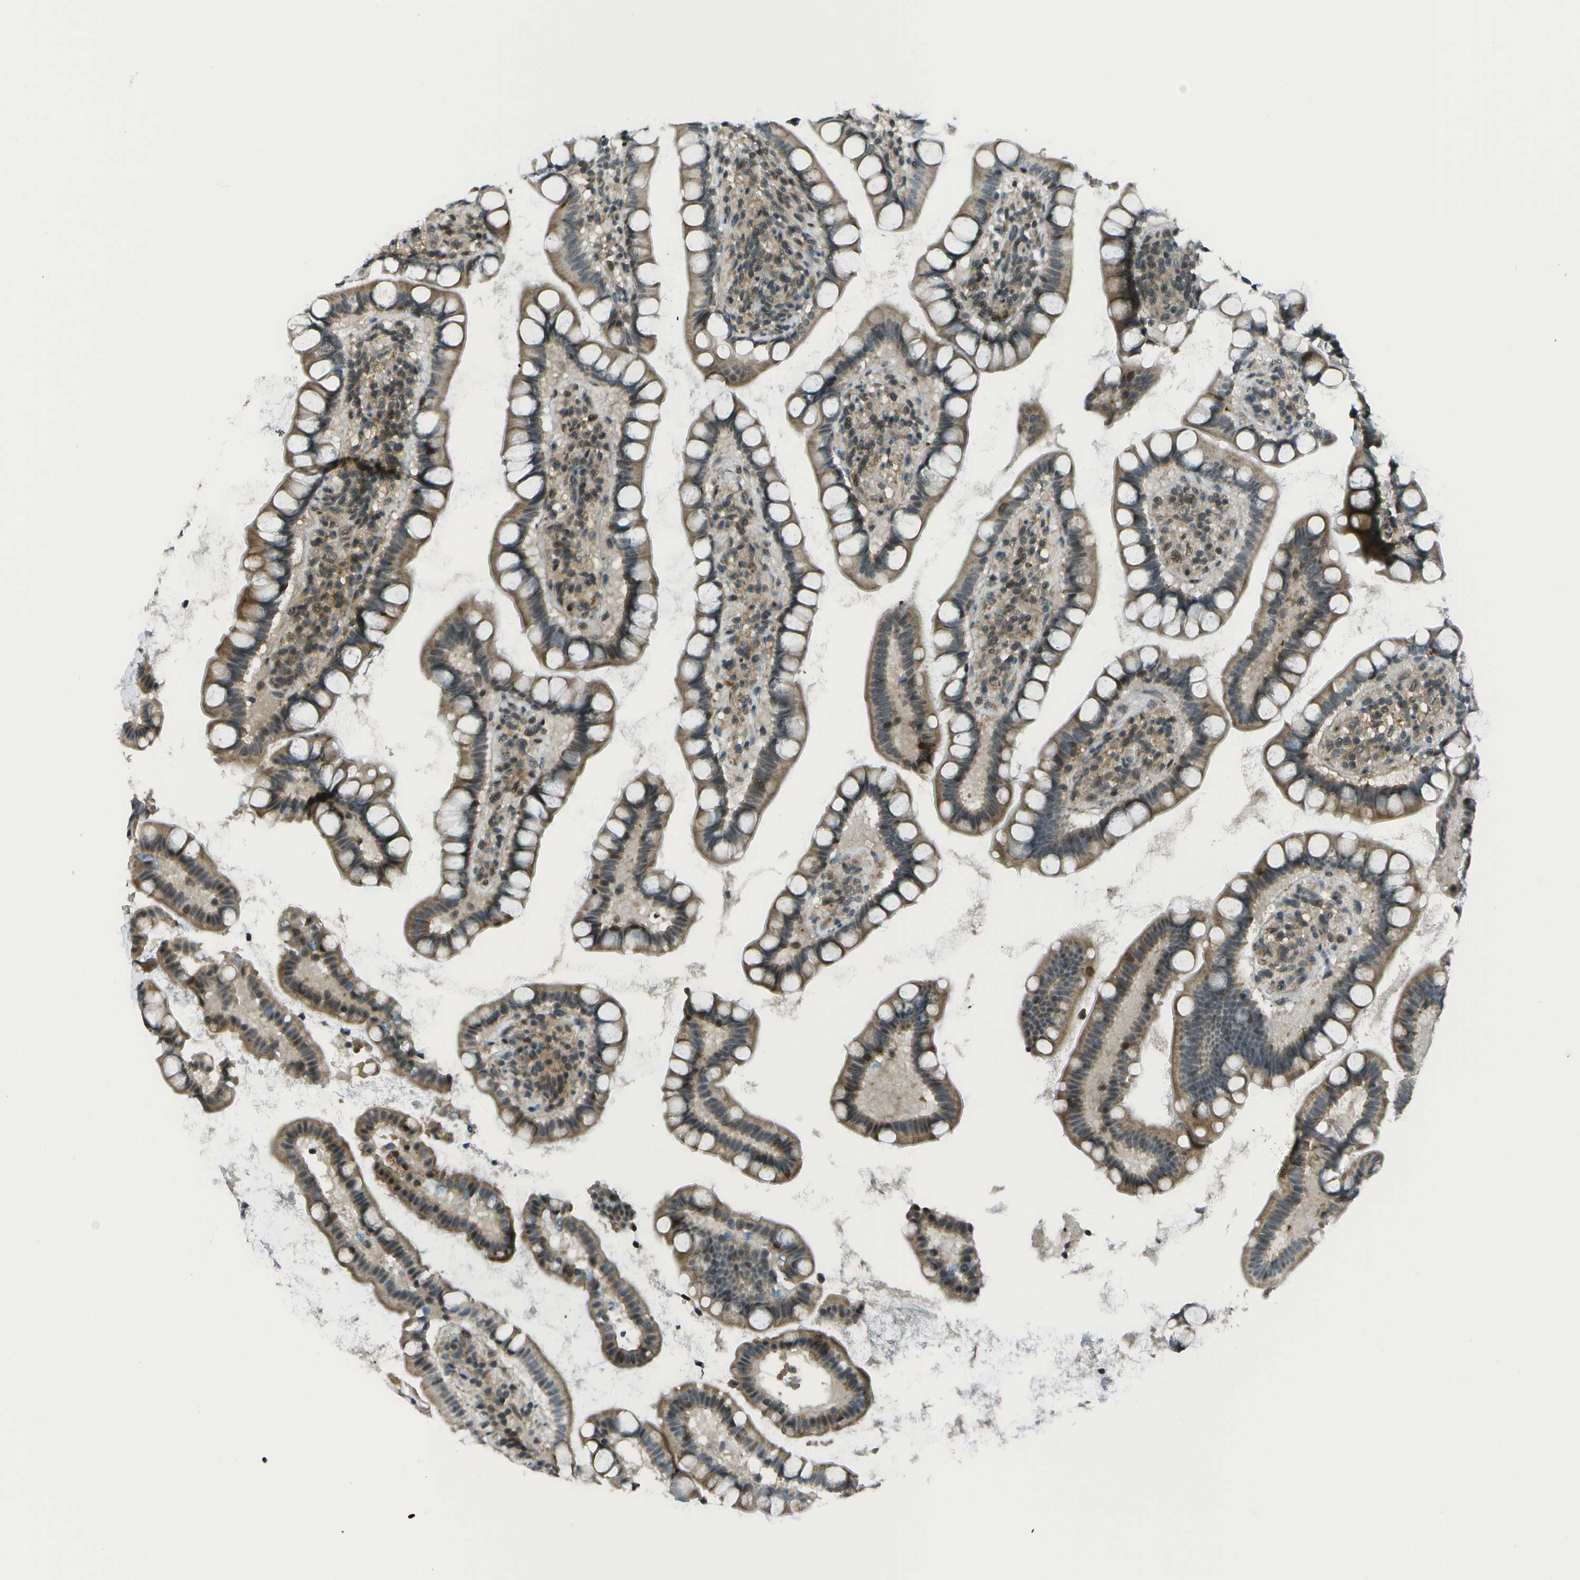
{"staining": {"intensity": "moderate", "quantity": ">75%", "location": "cytoplasmic/membranous"}, "tissue": "small intestine", "cell_type": "Glandular cells", "image_type": "normal", "snomed": [{"axis": "morphology", "description": "Normal tissue, NOS"}, {"axis": "topography", "description": "Small intestine"}], "caption": "The histopathology image exhibits immunohistochemical staining of unremarkable small intestine. There is moderate cytoplasmic/membranous positivity is present in about >75% of glandular cells. (DAB (3,3'-diaminobenzidine) = brown stain, brightfield microscopy at high magnification).", "gene": "TMEM19", "patient": {"sex": "female", "age": 84}}